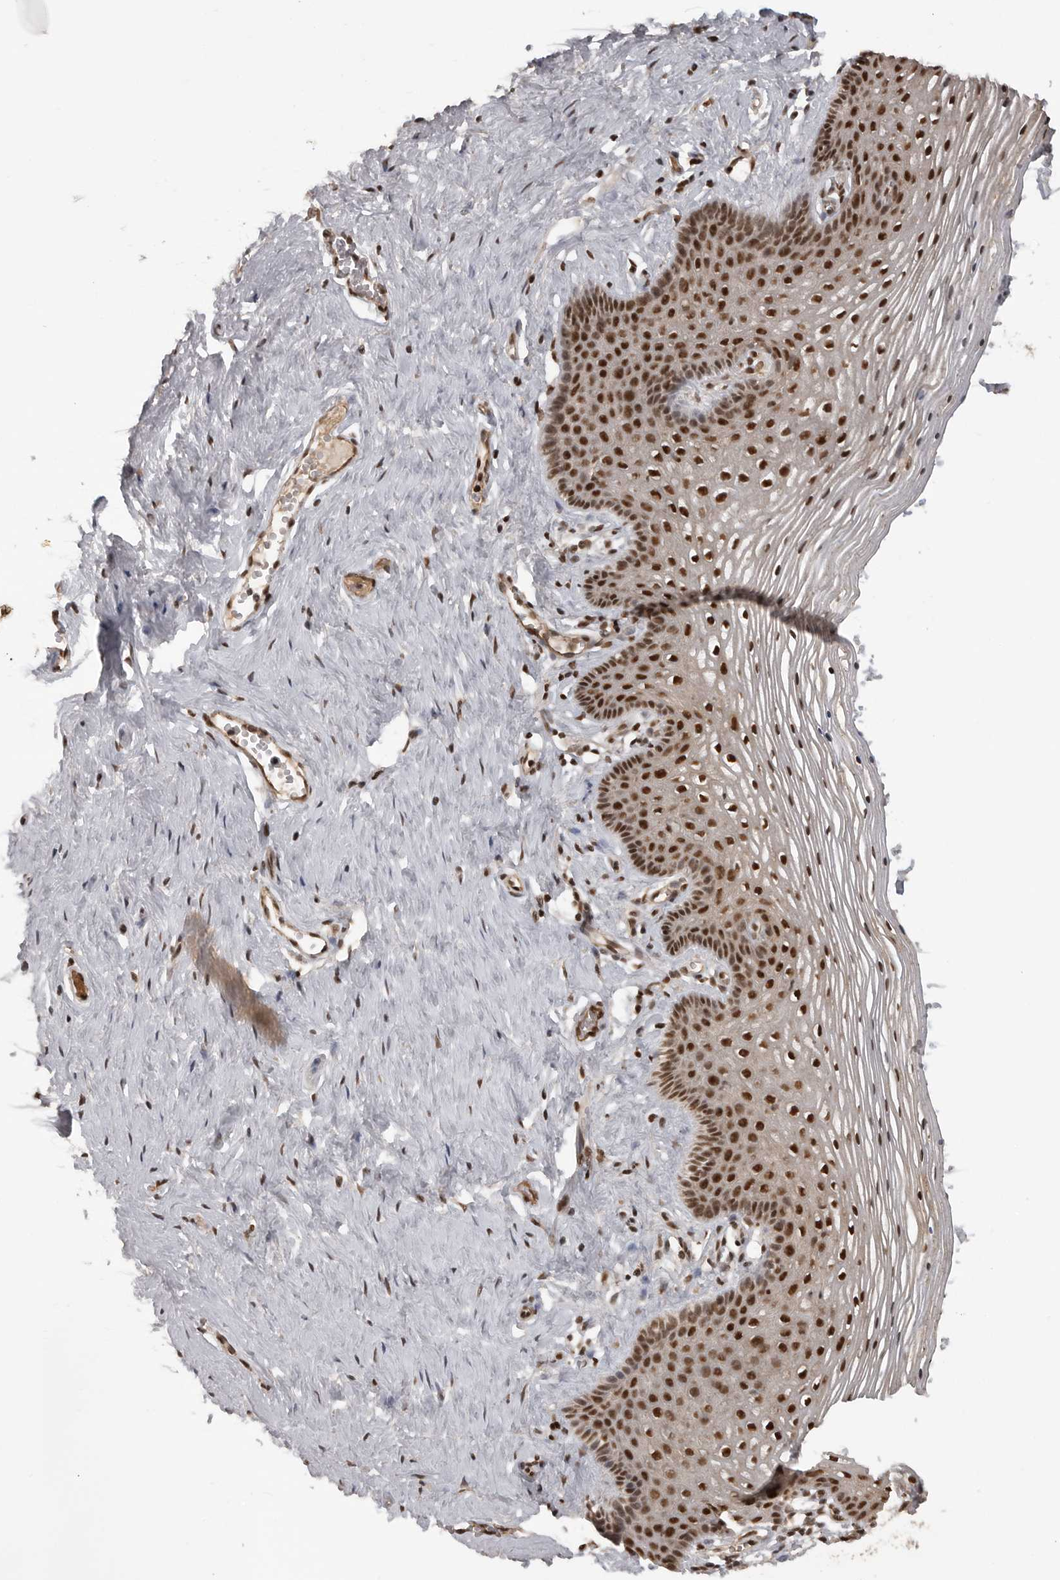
{"staining": {"intensity": "strong", "quantity": ">75%", "location": "nuclear"}, "tissue": "vagina", "cell_type": "Squamous epithelial cells", "image_type": "normal", "snomed": [{"axis": "morphology", "description": "Normal tissue, NOS"}, {"axis": "topography", "description": "Vagina"}], "caption": "Brown immunohistochemical staining in benign human vagina demonstrates strong nuclear expression in about >75% of squamous epithelial cells.", "gene": "CBLL1", "patient": {"sex": "female", "age": 32}}